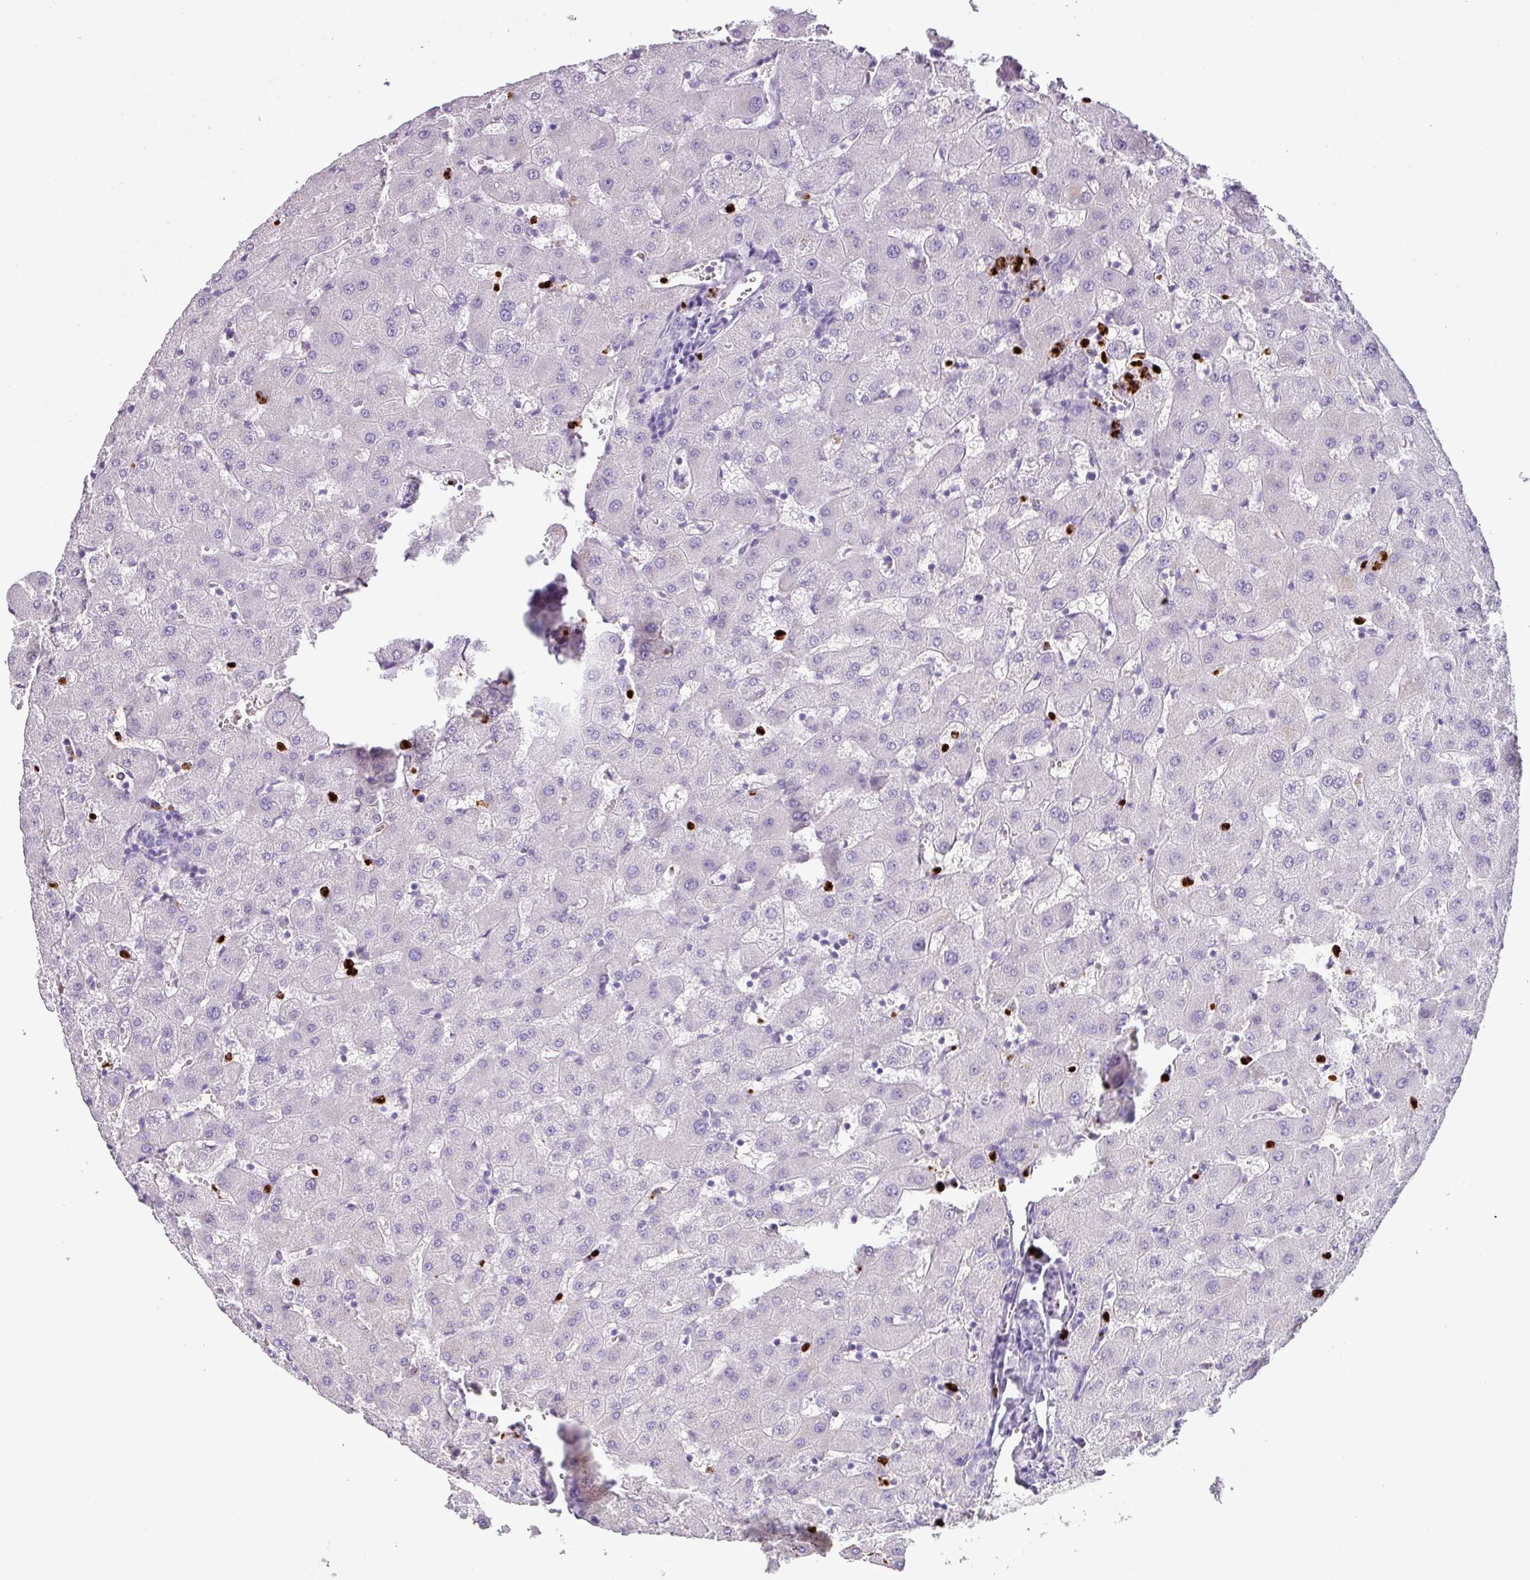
{"staining": {"intensity": "negative", "quantity": "none", "location": "none"}, "tissue": "liver", "cell_type": "Cholangiocytes", "image_type": "normal", "snomed": [{"axis": "morphology", "description": "Normal tissue, NOS"}, {"axis": "topography", "description": "Liver"}], "caption": "Immunohistochemistry of benign liver exhibits no staining in cholangiocytes. (DAB immunohistochemistry (IHC) with hematoxylin counter stain).", "gene": "CTSG", "patient": {"sex": "female", "age": 63}}